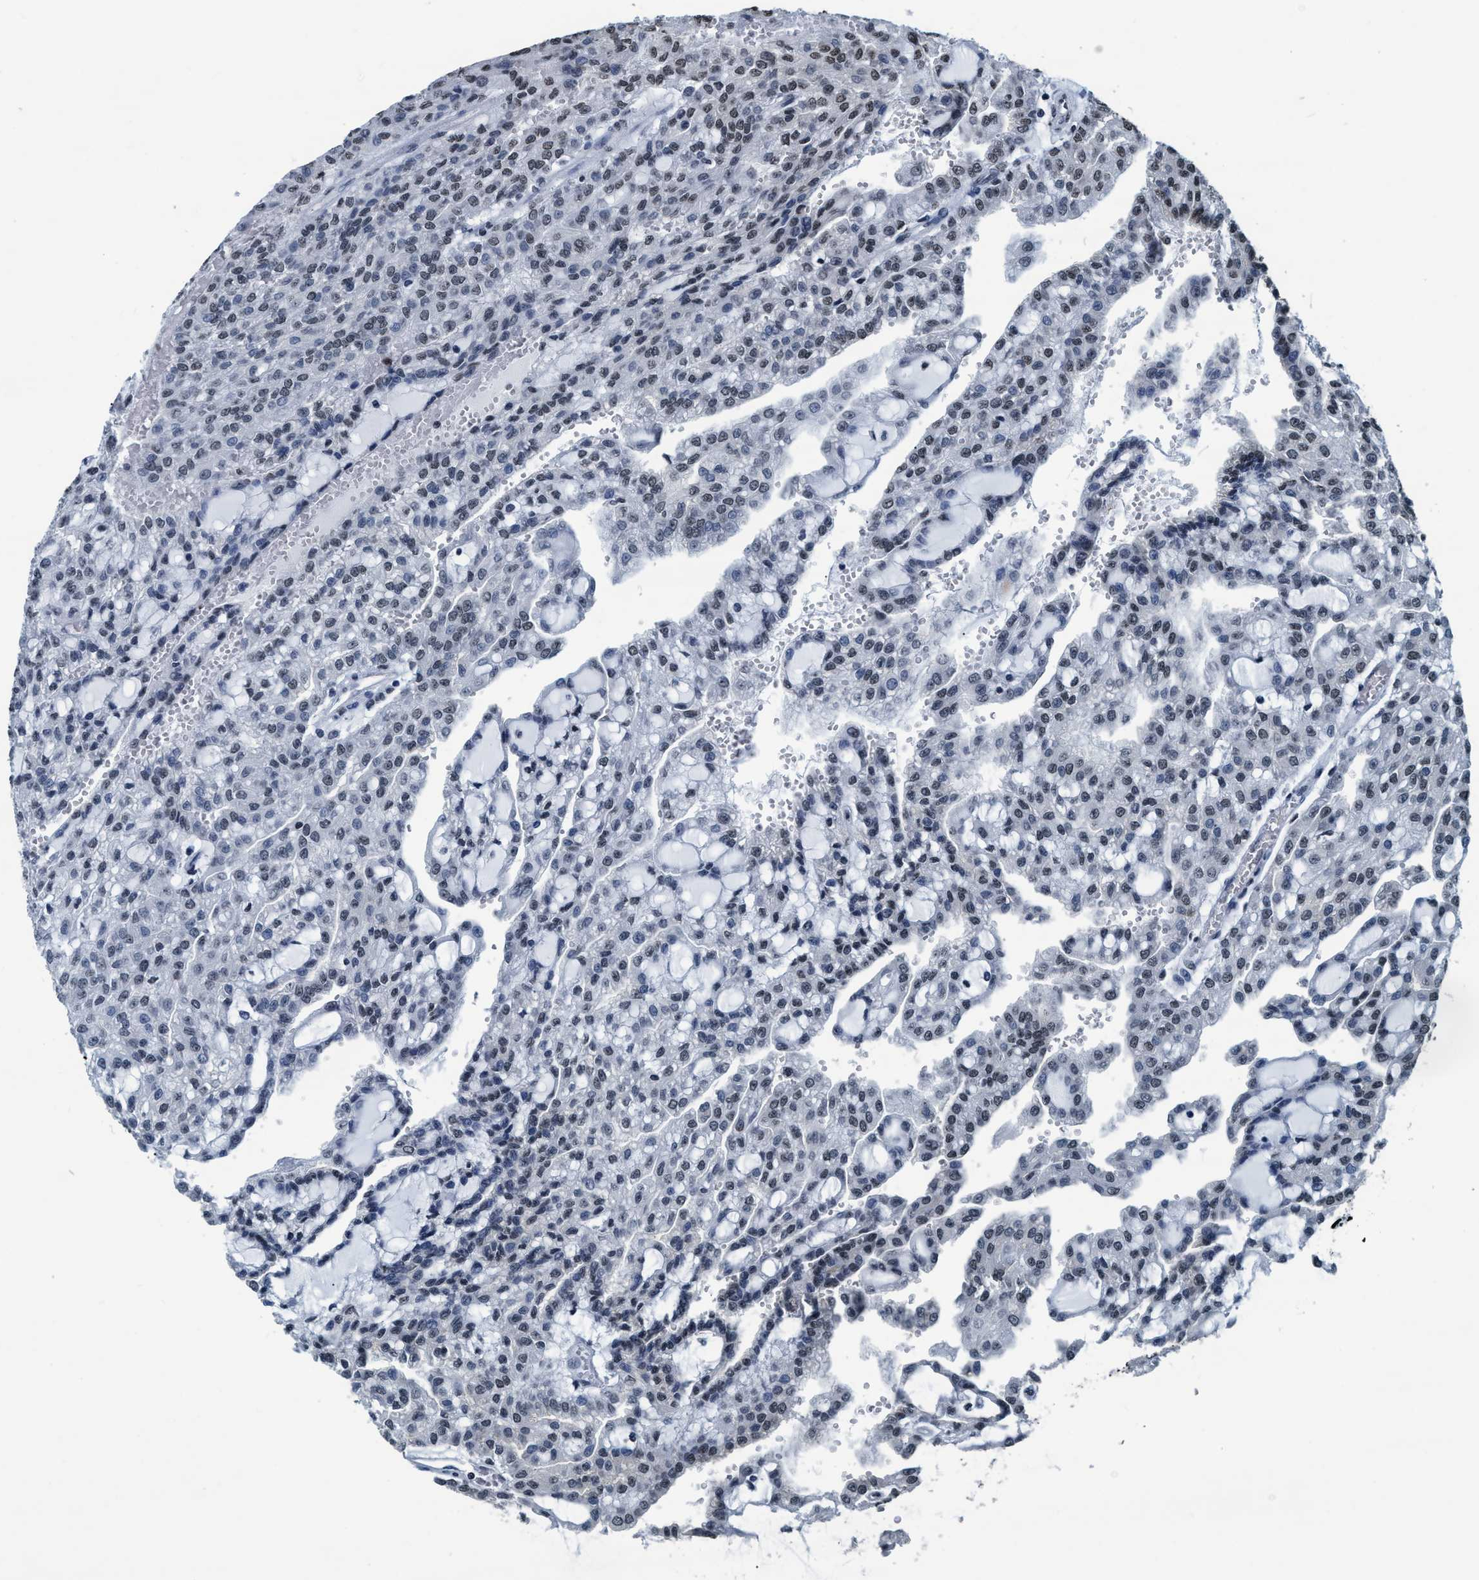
{"staining": {"intensity": "weak", "quantity": ">75%", "location": "nuclear"}, "tissue": "renal cancer", "cell_type": "Tumor cells", "image_type": "cancer", "snomed": [{"axis": "morphology", "description": "Adenocarcinoma, NOS"}, {"axis": "topography", "description": "Kidney"}], "caption": "About >75% of tumor cells in human adenocarcinoma (renal) reveal weak nuclear protein expression as visualized by brown immunohistochemical staining.", "gene": "CCNE2", "patient": {"sex": "male", "age": 63}}